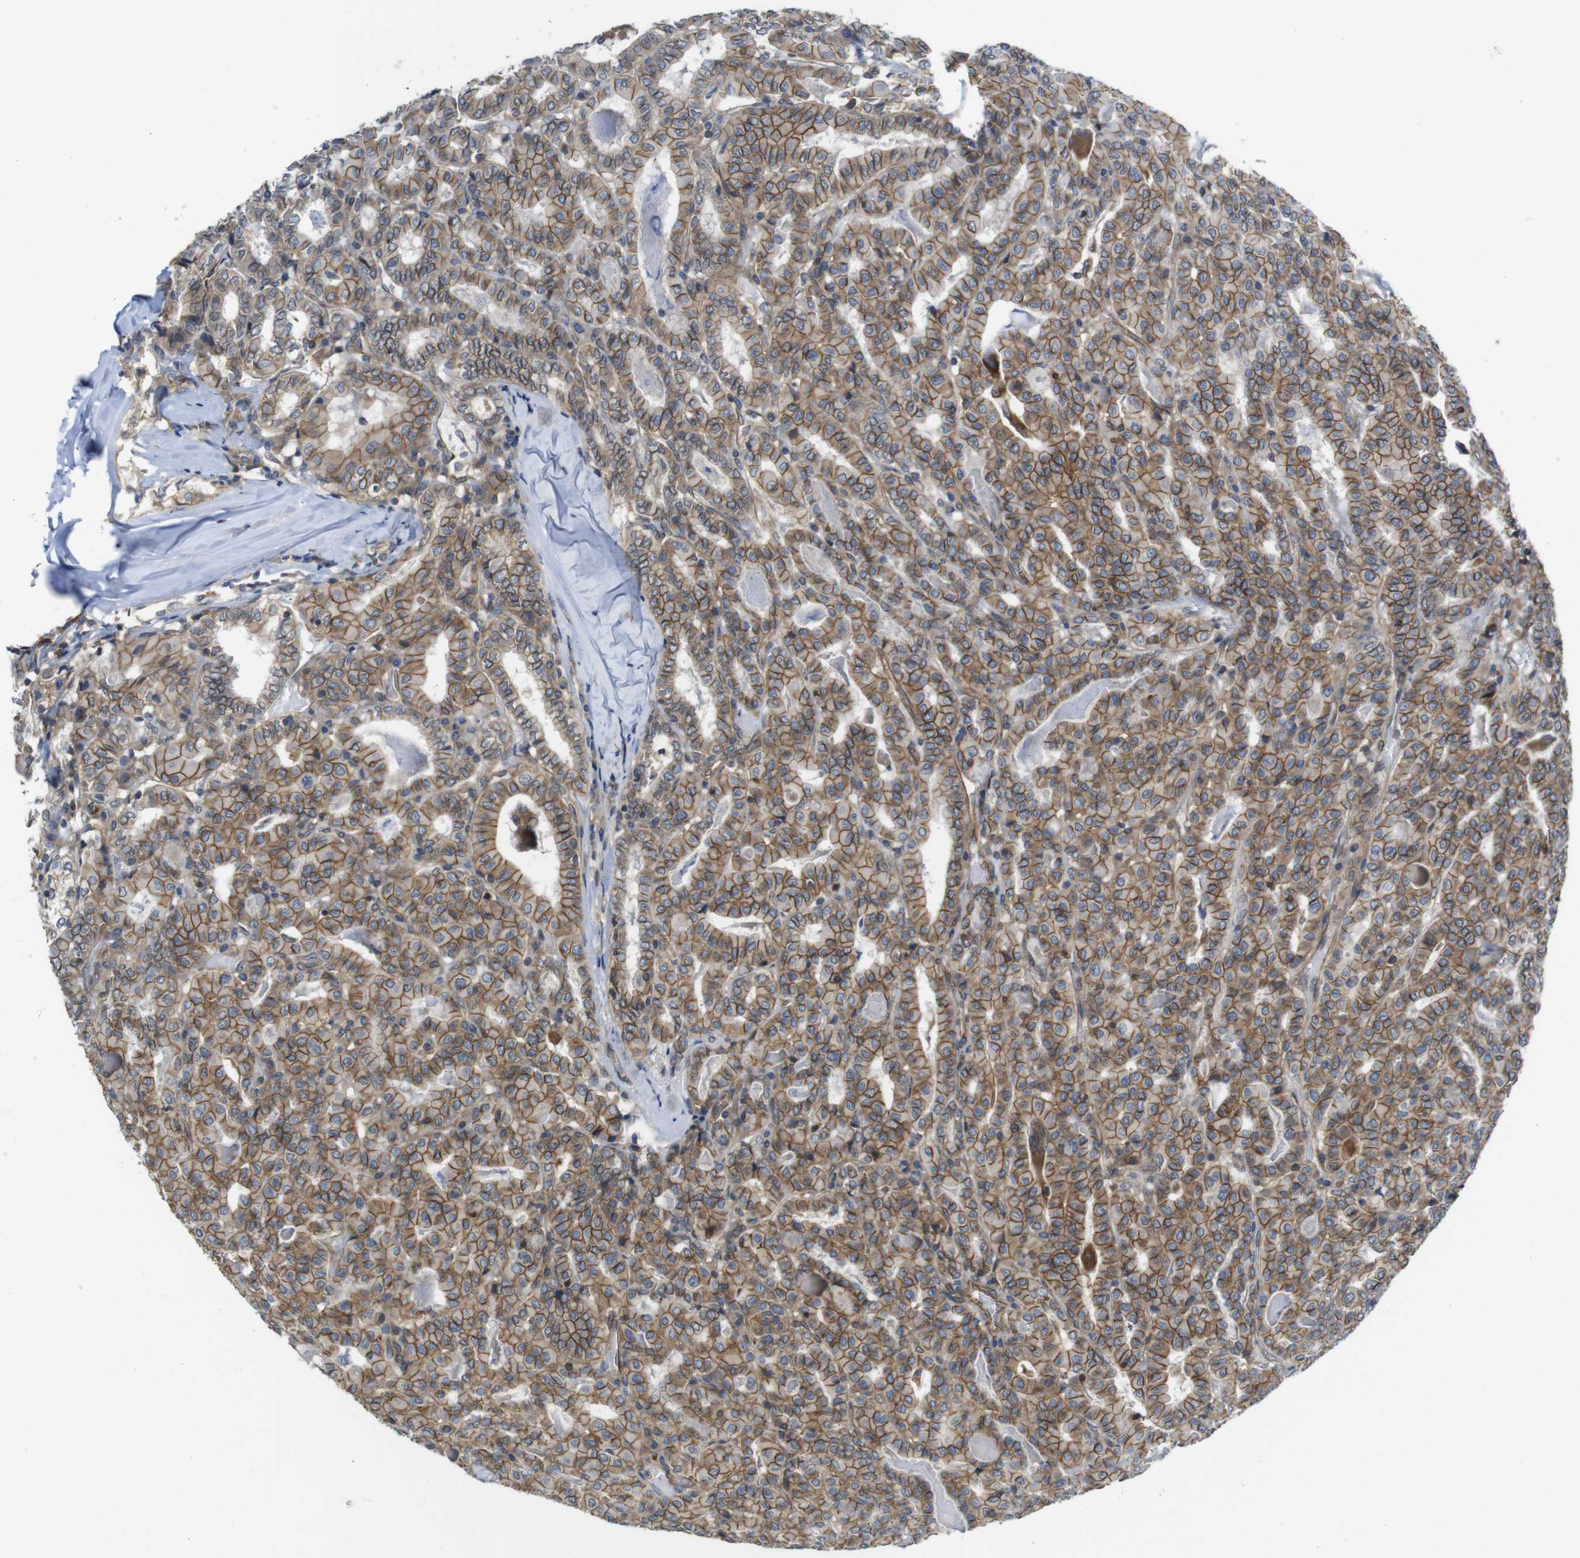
{"staining": {"intensity": "moderate", "quantity": ">75%", "location": "cytoplasmic/membranous"}, "tissue": "thyroid cancer", "cell_type": "Tumor cells", "image_type": "cancer", "snomed": [{"axis": "morphology", "description": "Papillary adenocarcinoma, NOS"}, {"axis": "topography", "description": "Thyroid gland"}], "caption": "An image of human thyroid cancer stained for a protein reveals moderate cytoplasmic/membranous brown staining in tumor cells.", "gene": "ZDHHC5", "patient": {"sex": "female", "age": 42}}